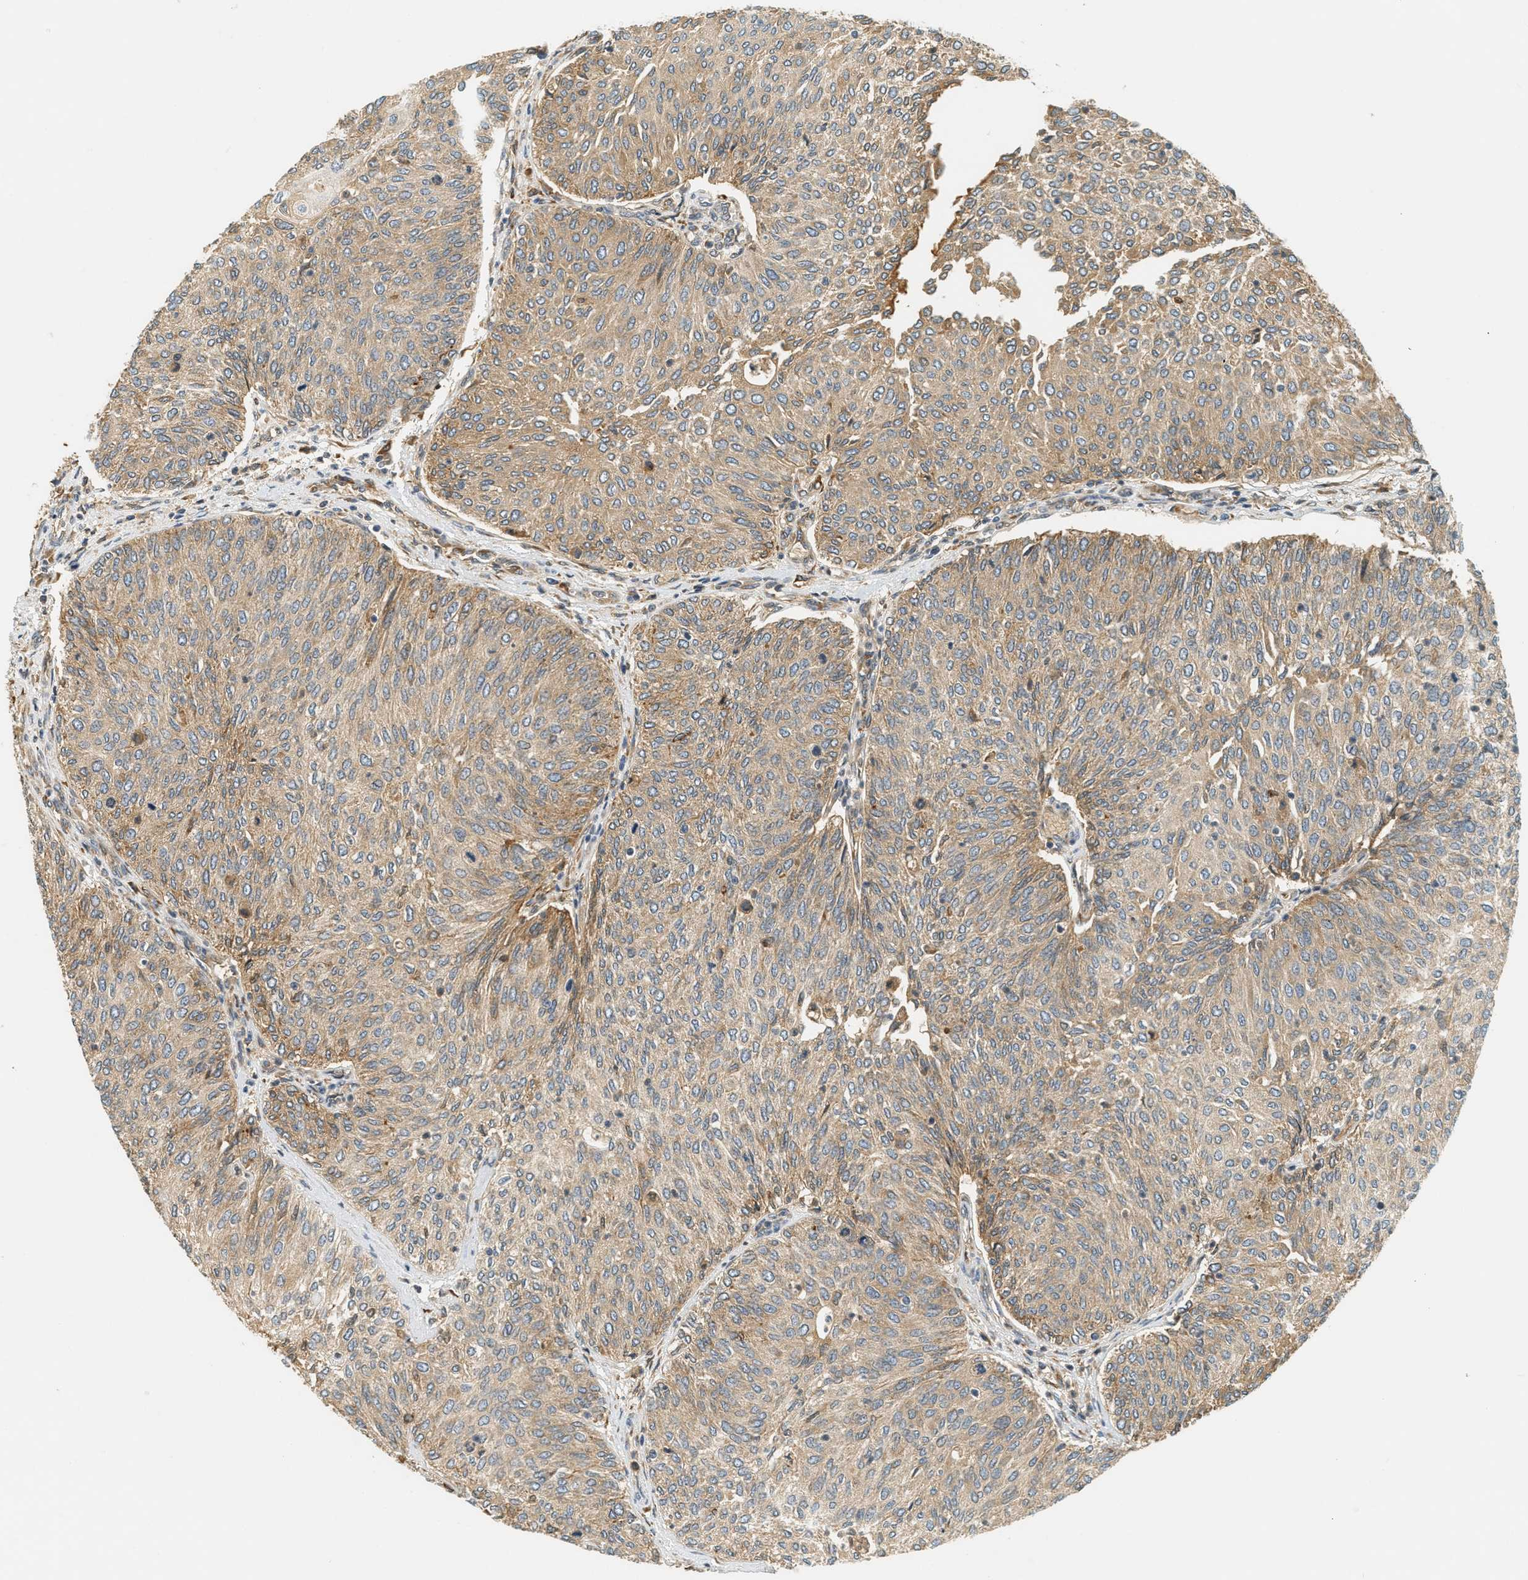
{"staining": {"intensity": "weak", "quantity": ">75%", "location": "cytoplasmic/membranous"}, "tissue": "urothelial cancer", "cell_type": "Tumor cells", "image_type": "cancer", "snomed": [{"axis": "morphology", "description": "Urothelial carcinoma, Low grade"}, {"axis": "topography", "description": "Urinary bladder"}], "caption": "A histopathology image of human urothelial carcinoma (low-grade) stained for a protein exhibits weak cytoplasmic/membranous brown staining in tumor cells.", "gene": "PDK1", "patient": {"sex": "female", "age": 79}}